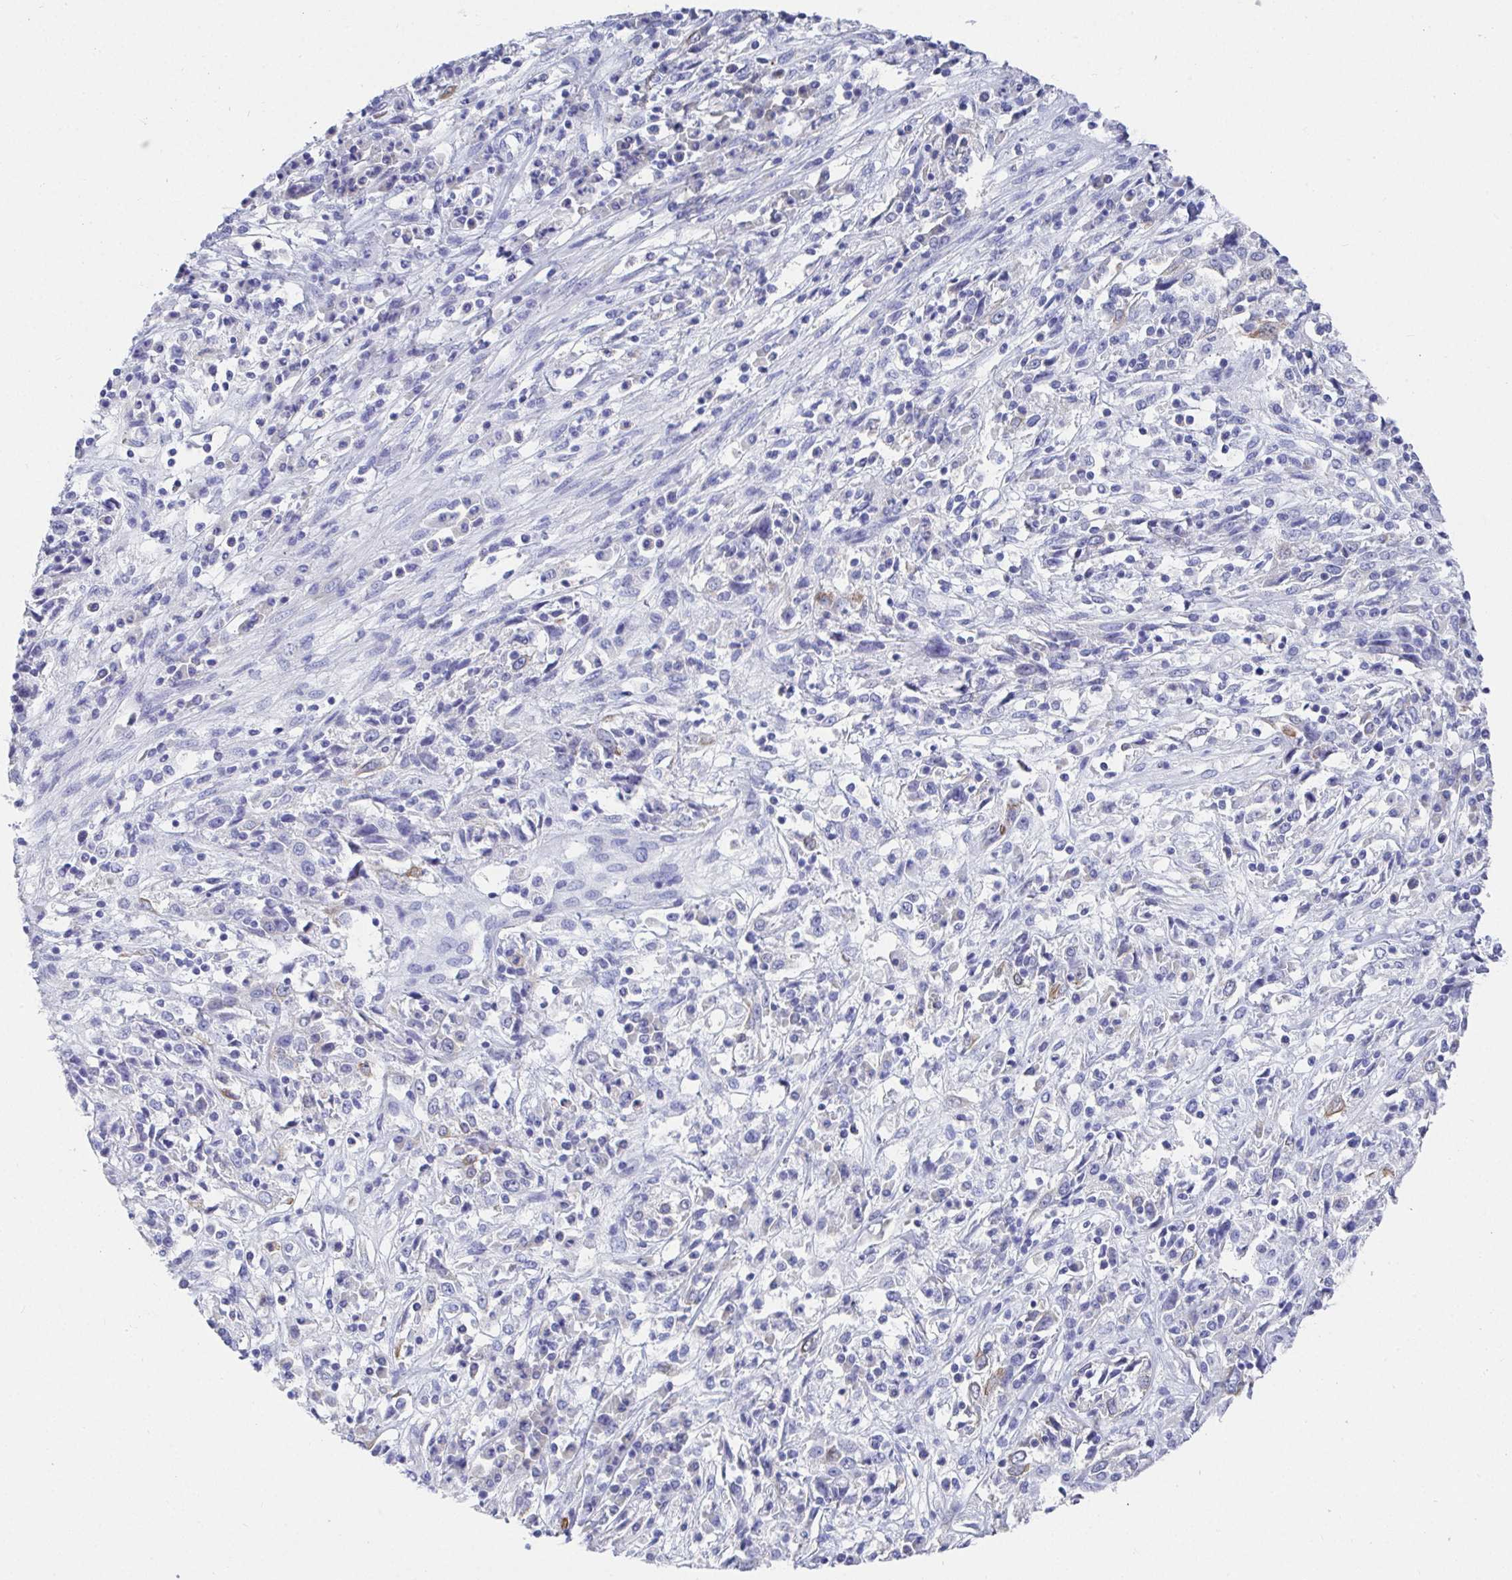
{"staining": {"intensity": "moderate", "quantity": "<25%", "location": "cytoplasmic/membranous"}, "tissue": "cervical cancer", "cell_type": "Tumor cells", "image_type": "cancer", "snomed": [{"axis": "morphology", "description": "Adenocarcinoma, NOS"}, {"axis": "topography", "description": "Cervix"}], "caption": "Protein expression analysis of cervical cancer (adenocarcinoma) displays moderate cytoplasmic/membranous positivity in approximately <25% of tumor cells.", "gene": "CLDN8", "patient": {"sex": "female", "age": 40}}